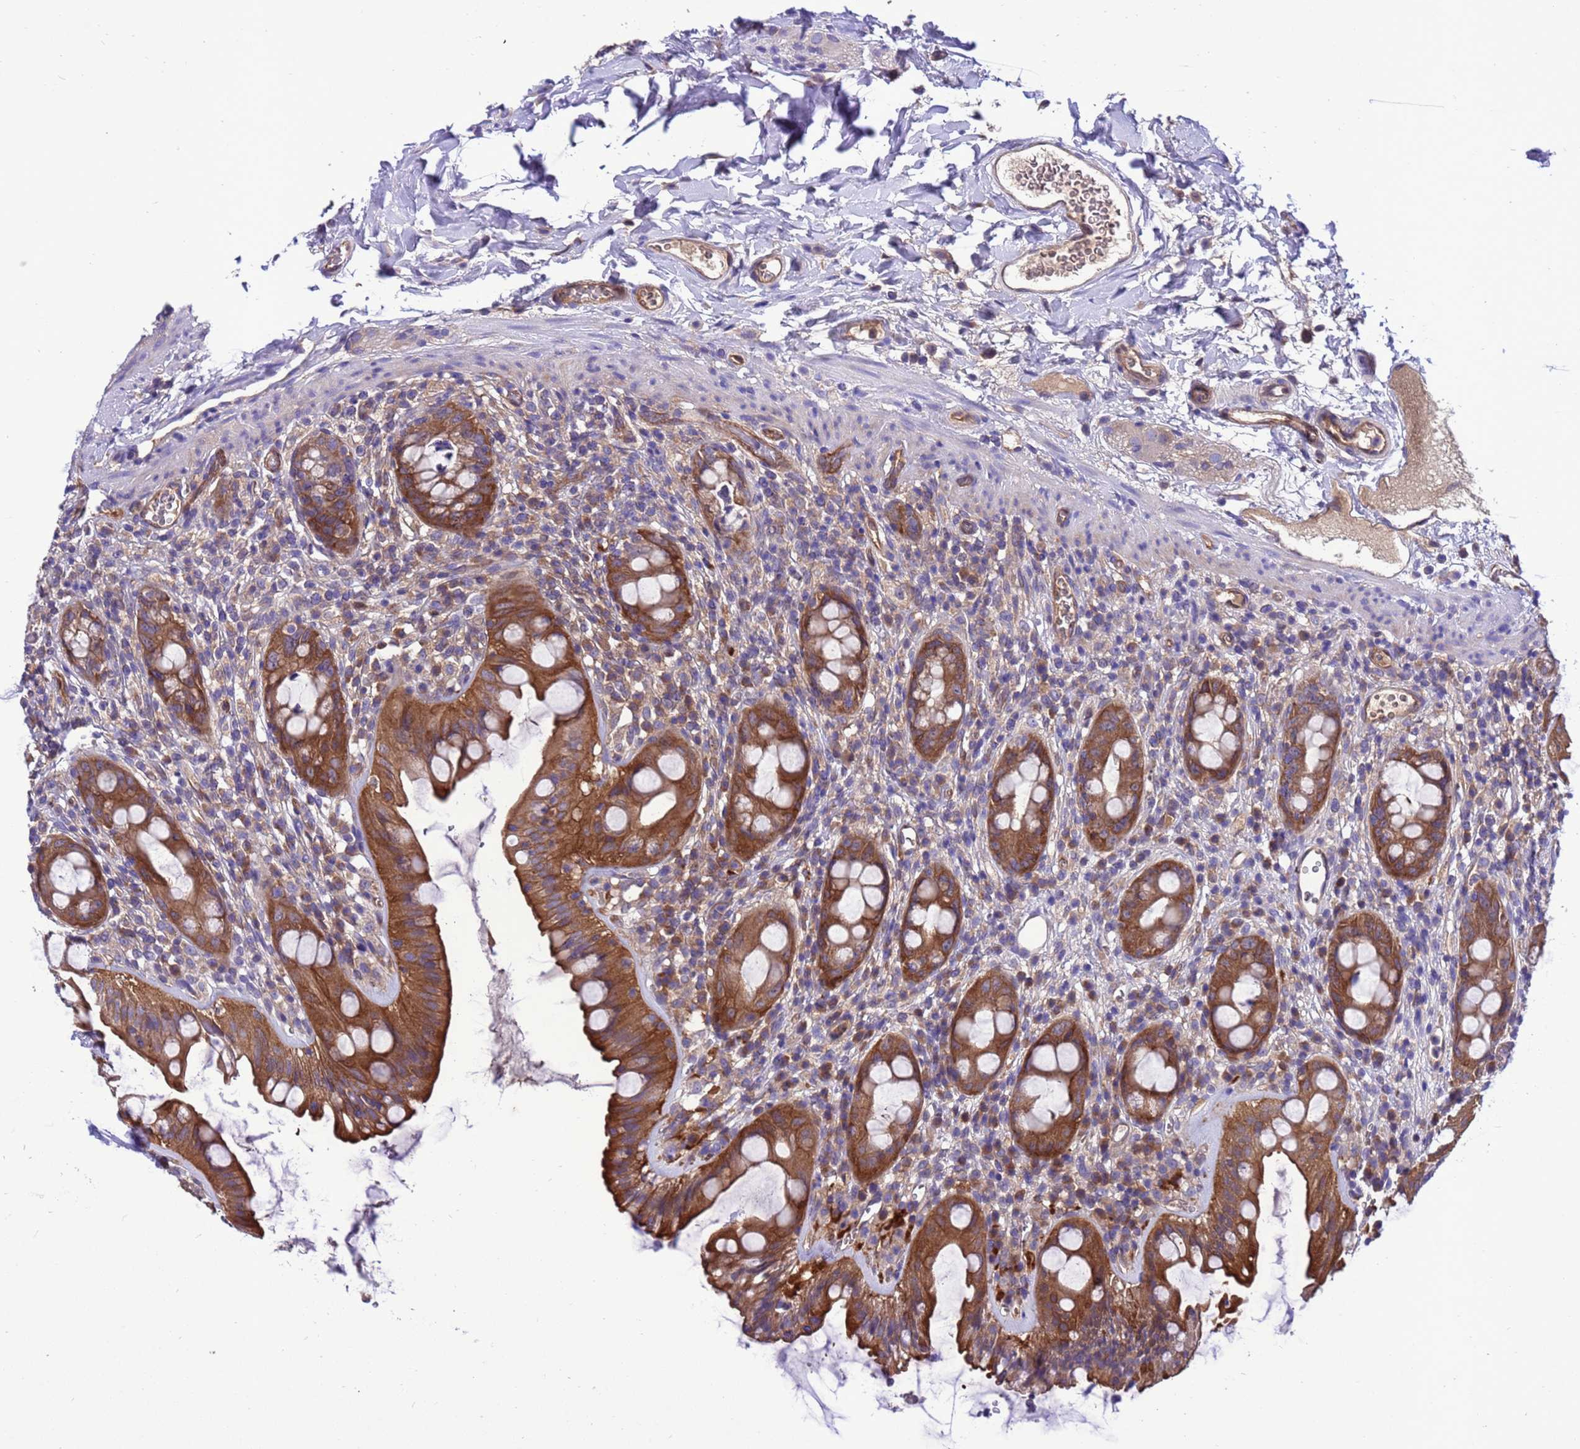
{"staining": {"intensity": "strong", "quantity": ">75%", "location": "cytoplasmic/membranous"}, "tissue": "rectum", "cell_type": "Glandular cells", "image_type": "normal", "snomed": [{"axis": "morphology", "description": "Normal tissue, NOS"}, {"axis": "topography", "description": "Rectum"}], "caption": "DAB immunohistochemical staining of benign rectum exhibits strong cytoplasmic/membranous protein expression in approximately >75% of glandular cells. The staining is performed using DAB brown chromogen to label protein expression. The nuclei are counter-stained blue using hematoxylin.", "gene": "RABEP2", "patient": {"sex": "female", "age": 57}}